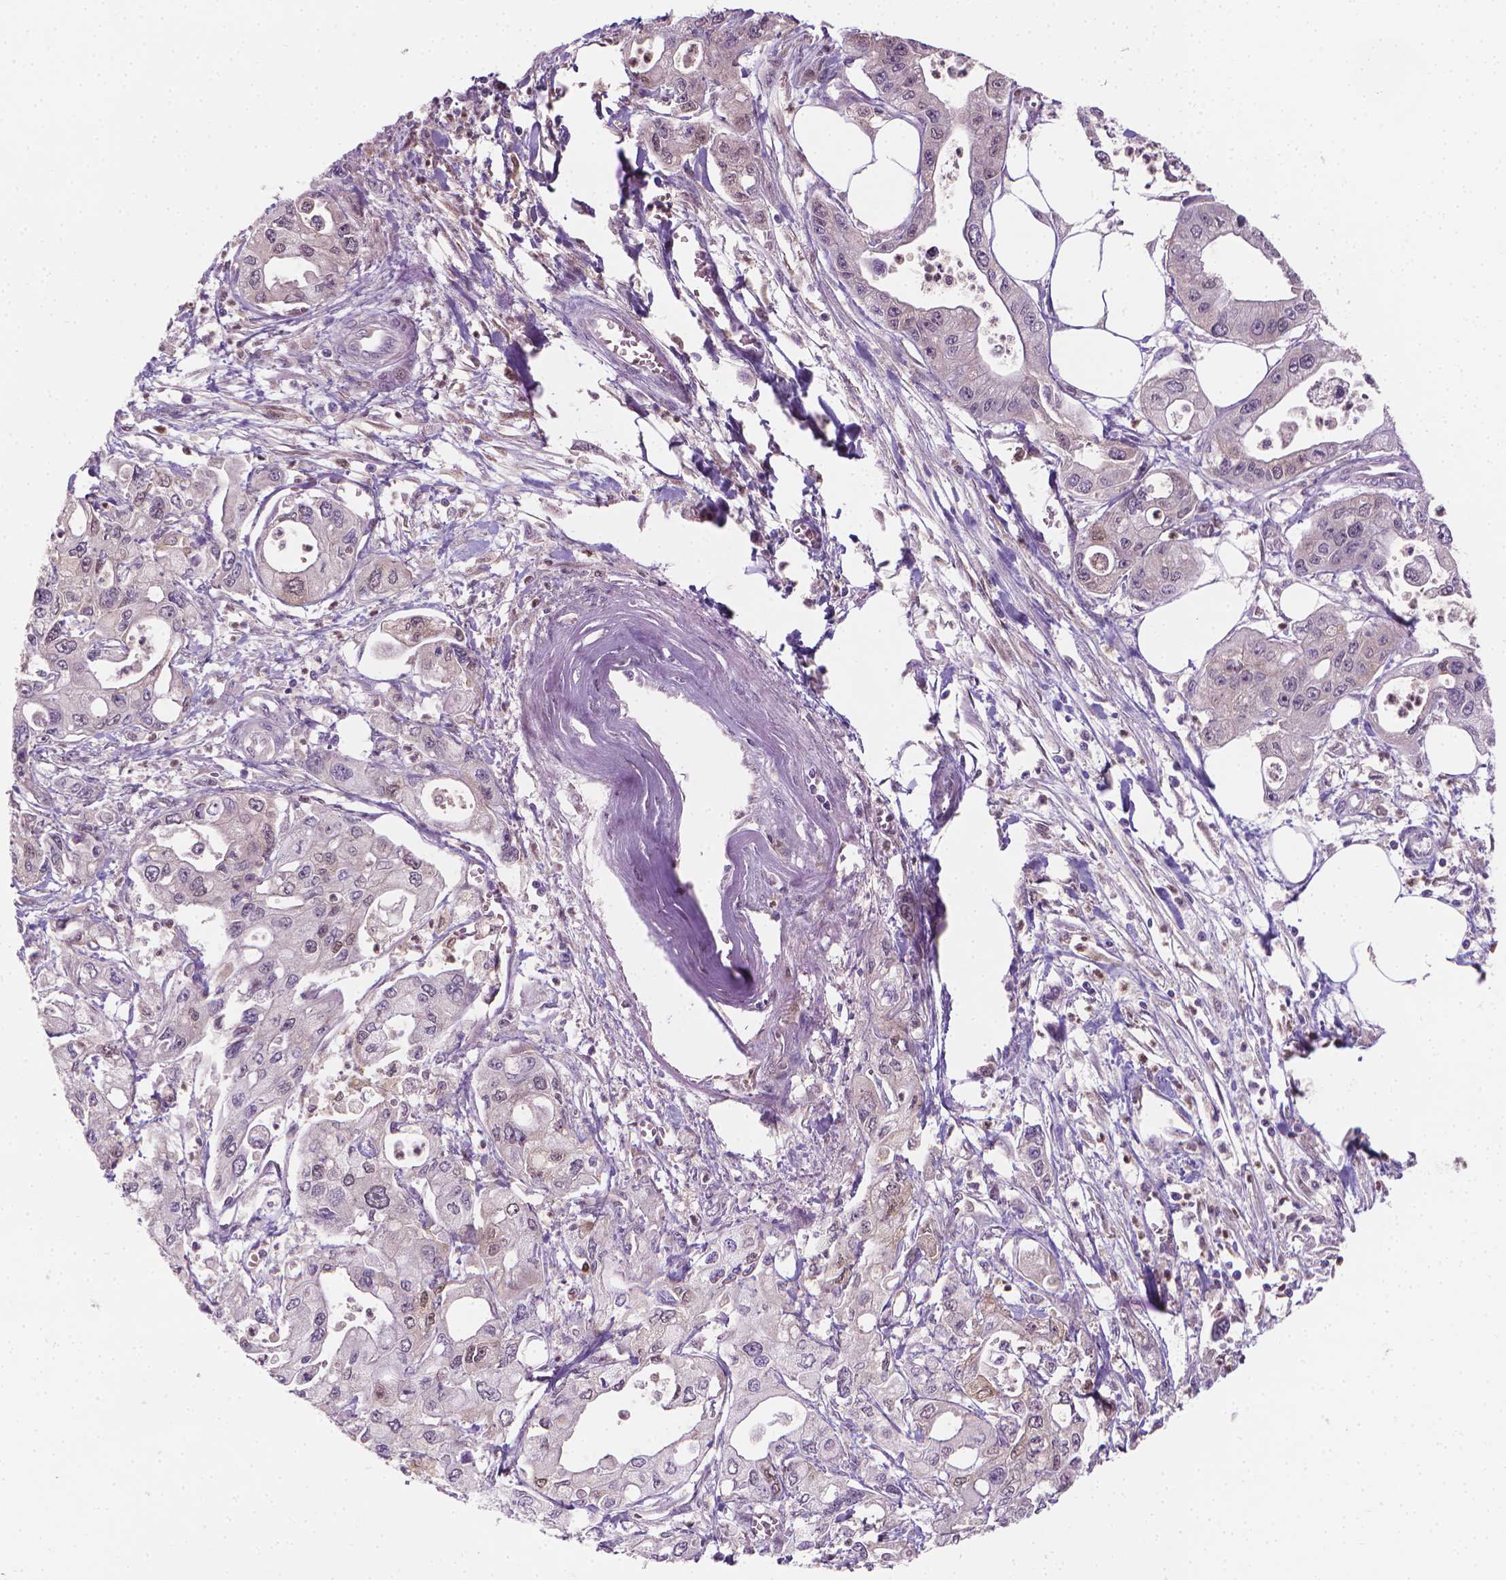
{"staining": {"intensity": "weak", "quantity": "25%-75%", "location": "nuclear"}, "tissue": "pancreatic cancer", "cell_type": "Tumor cells", "image_type": "cancer", "snomed": [{"axis": "morphology", "description": "Adenocarcinoma, NOS"}, {"axis": "topography", "description": "Pancreas"}], "caption": "Protein expression analysis of human pancreatic cancer reveals weak nuclear staining in about 25%-75% of tumor cells. The staining is performed using DAB (3,3'-diaminobenzidine) brown chromogen to label protein expression. The nuclei are counter-stained blue using hematoxylin.", "gene": "TNFAIP2", "patient": {"sex": "male", "age": 70}}